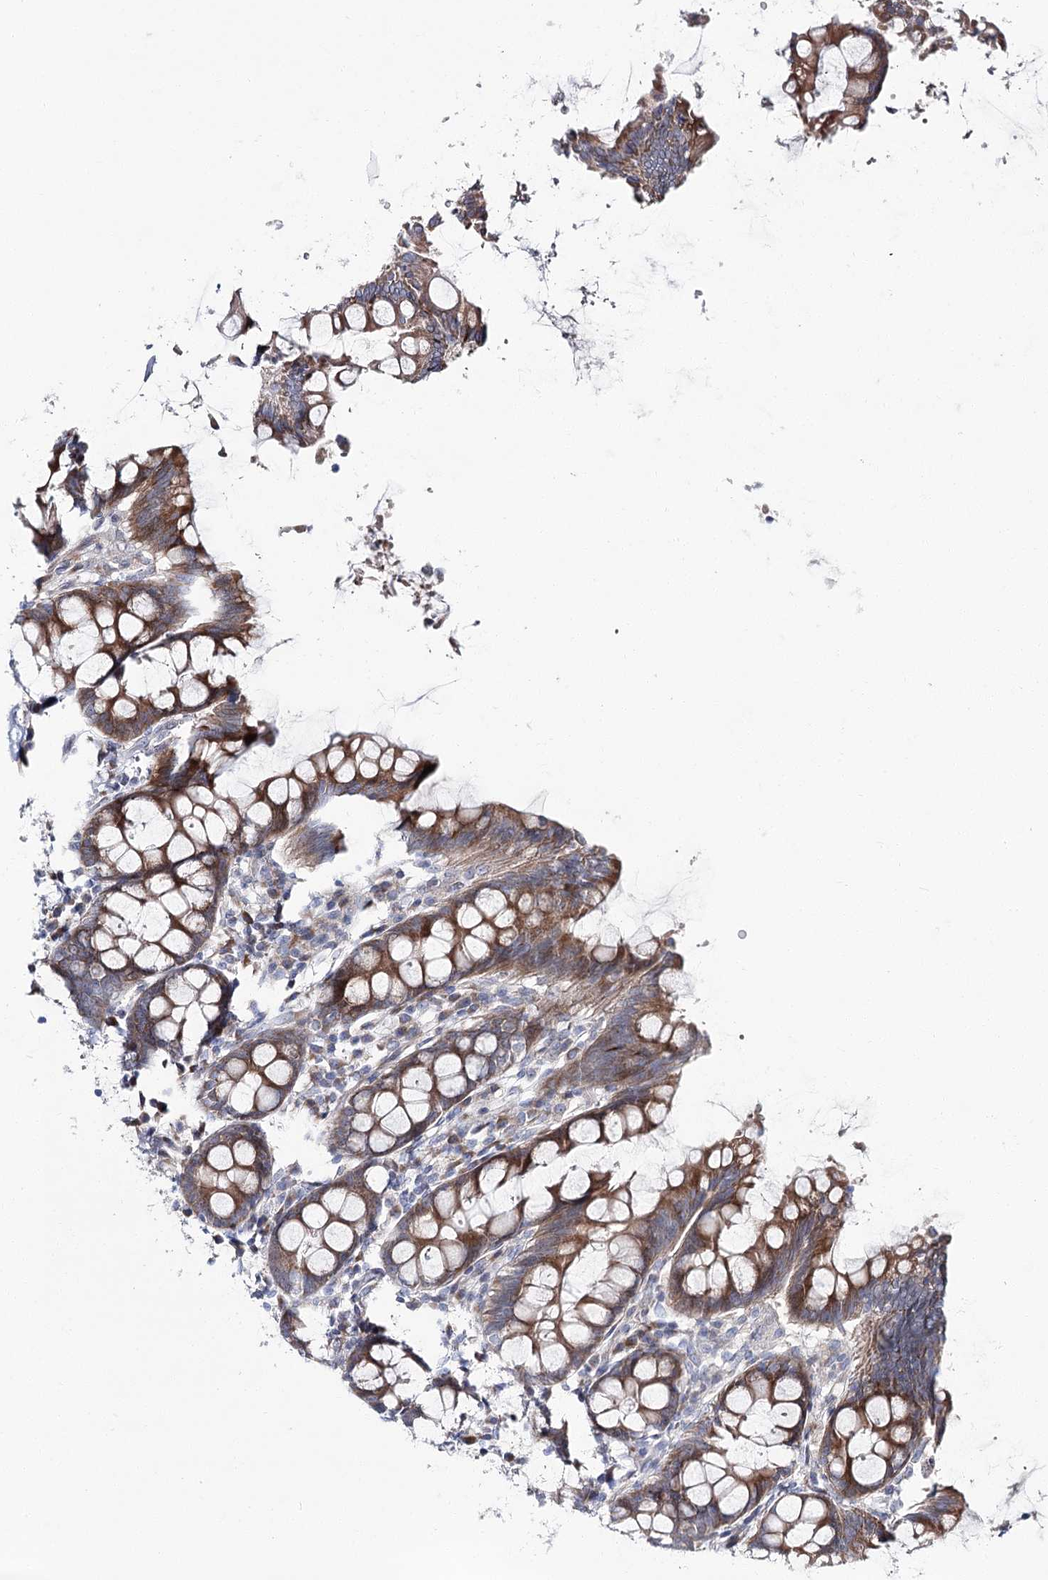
{"staining": {"intensity": "negative", "quantity": "none", "location": "none"}, "tissue": "colon", "cell_type": "Endothelial cells", "image_type": "normal", "snomed": [{"axis": "morphology", "description": "Normal tissue, NOS"}, {"axis": "topography", "description": "Colon"}], "caption": "Protein analysis of unremarkable colon demonstrates no significant positivity in endothelial cells.", "gene": "CPLANE1", "patient": {"sex": "female", "age": 79}}